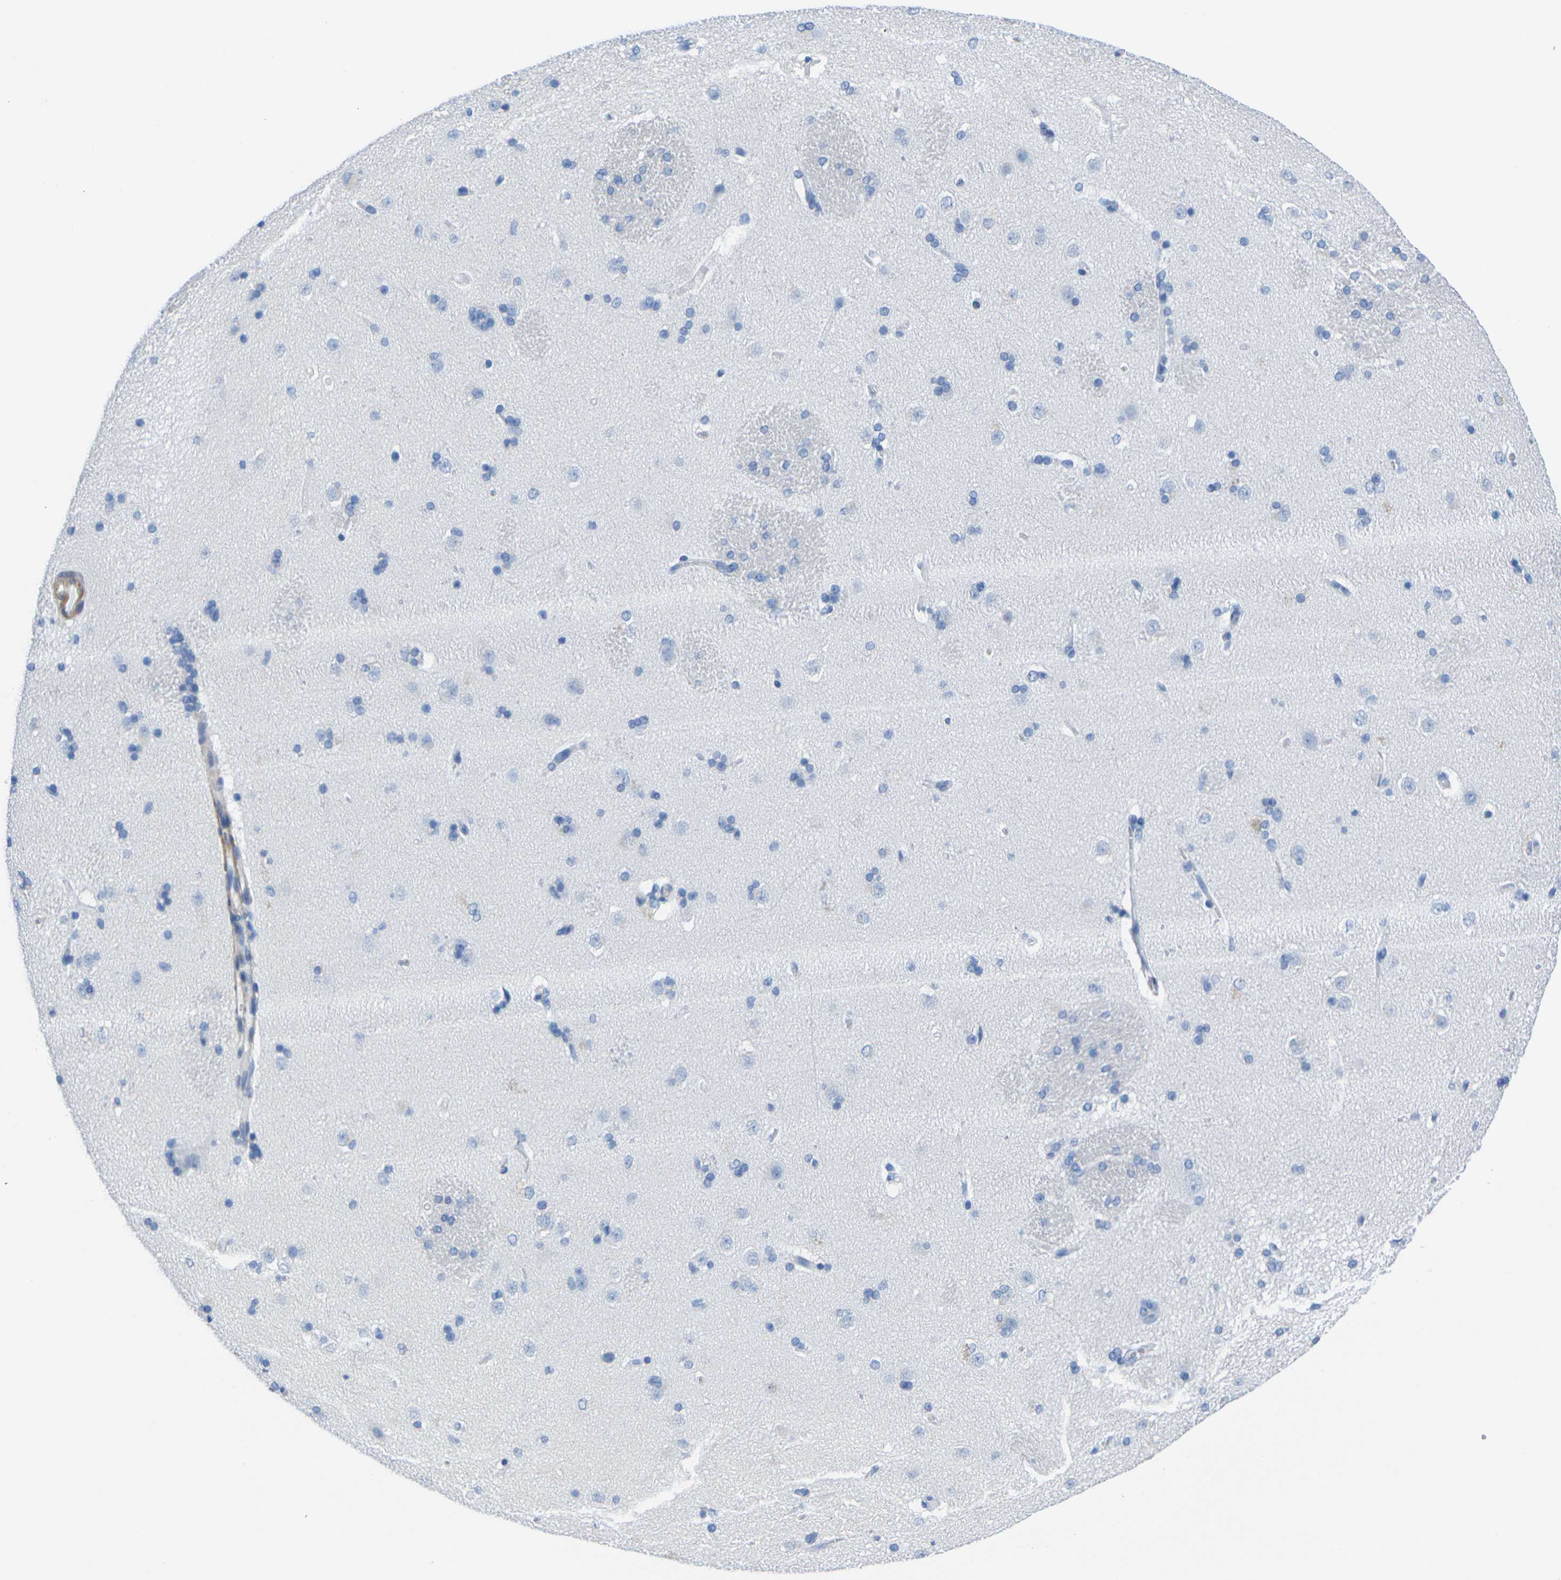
{"staining": {"intensity": "negative", "quantity": "none", "location": "none"}, "tissue": "caudate", "cell_type": "Glial cells", "image_type": "normal", "snomed": [{"axis": "morphology", "description": "Normal tissue, NOS"}, {"axis": "topography", "description": "Lateral ventricle wall"}], "caption": "Immunohistochemical staining of benign caudate demonstrates no significant expression in glial cells.", "gene": "CNN1", "patient": {"sex": "female", "age": 19}}